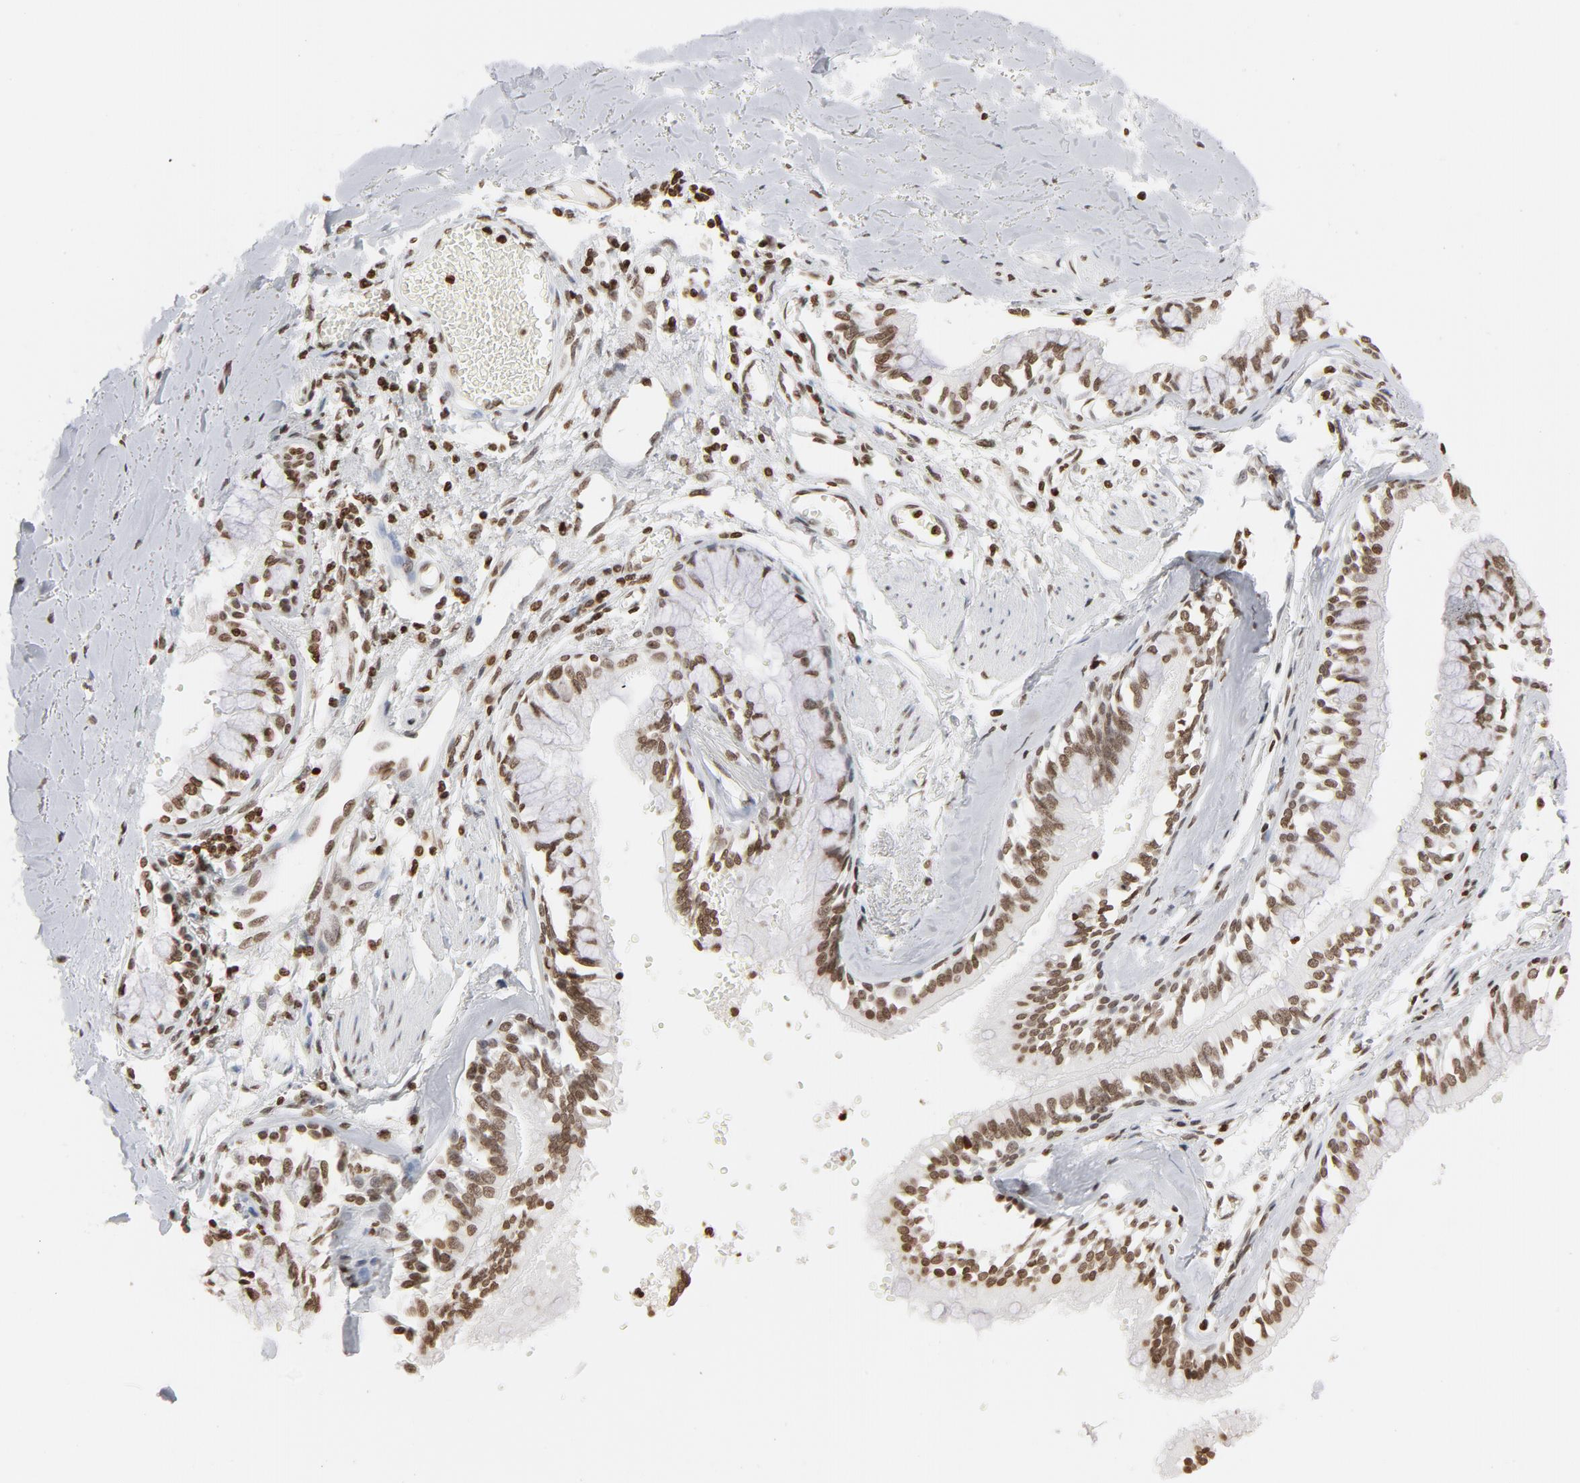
{"staining": {"intensity": "moderate", "quantity": ">75%", "location": "nuclear"}, "tissue": "bronchus", "cell_type": "Respiratory epithelial cells", "image_type": "normal", "snomed": [{"axis": "morphology", "description": "Normal tissue, NOS"}, {"axis": "topography", "description": "Bronchus"}, {"axis": "topography", "description": "Lung"}], "caption": "High-power microscopy captured an immunohistochemistry (IHC) image of benign bronchus, revealing moderate nuclear positivity in approximately >75% of respiratory epithelial cells.", "gene": "H2AC12", "patient": {"sex": "female", "age": 56}}